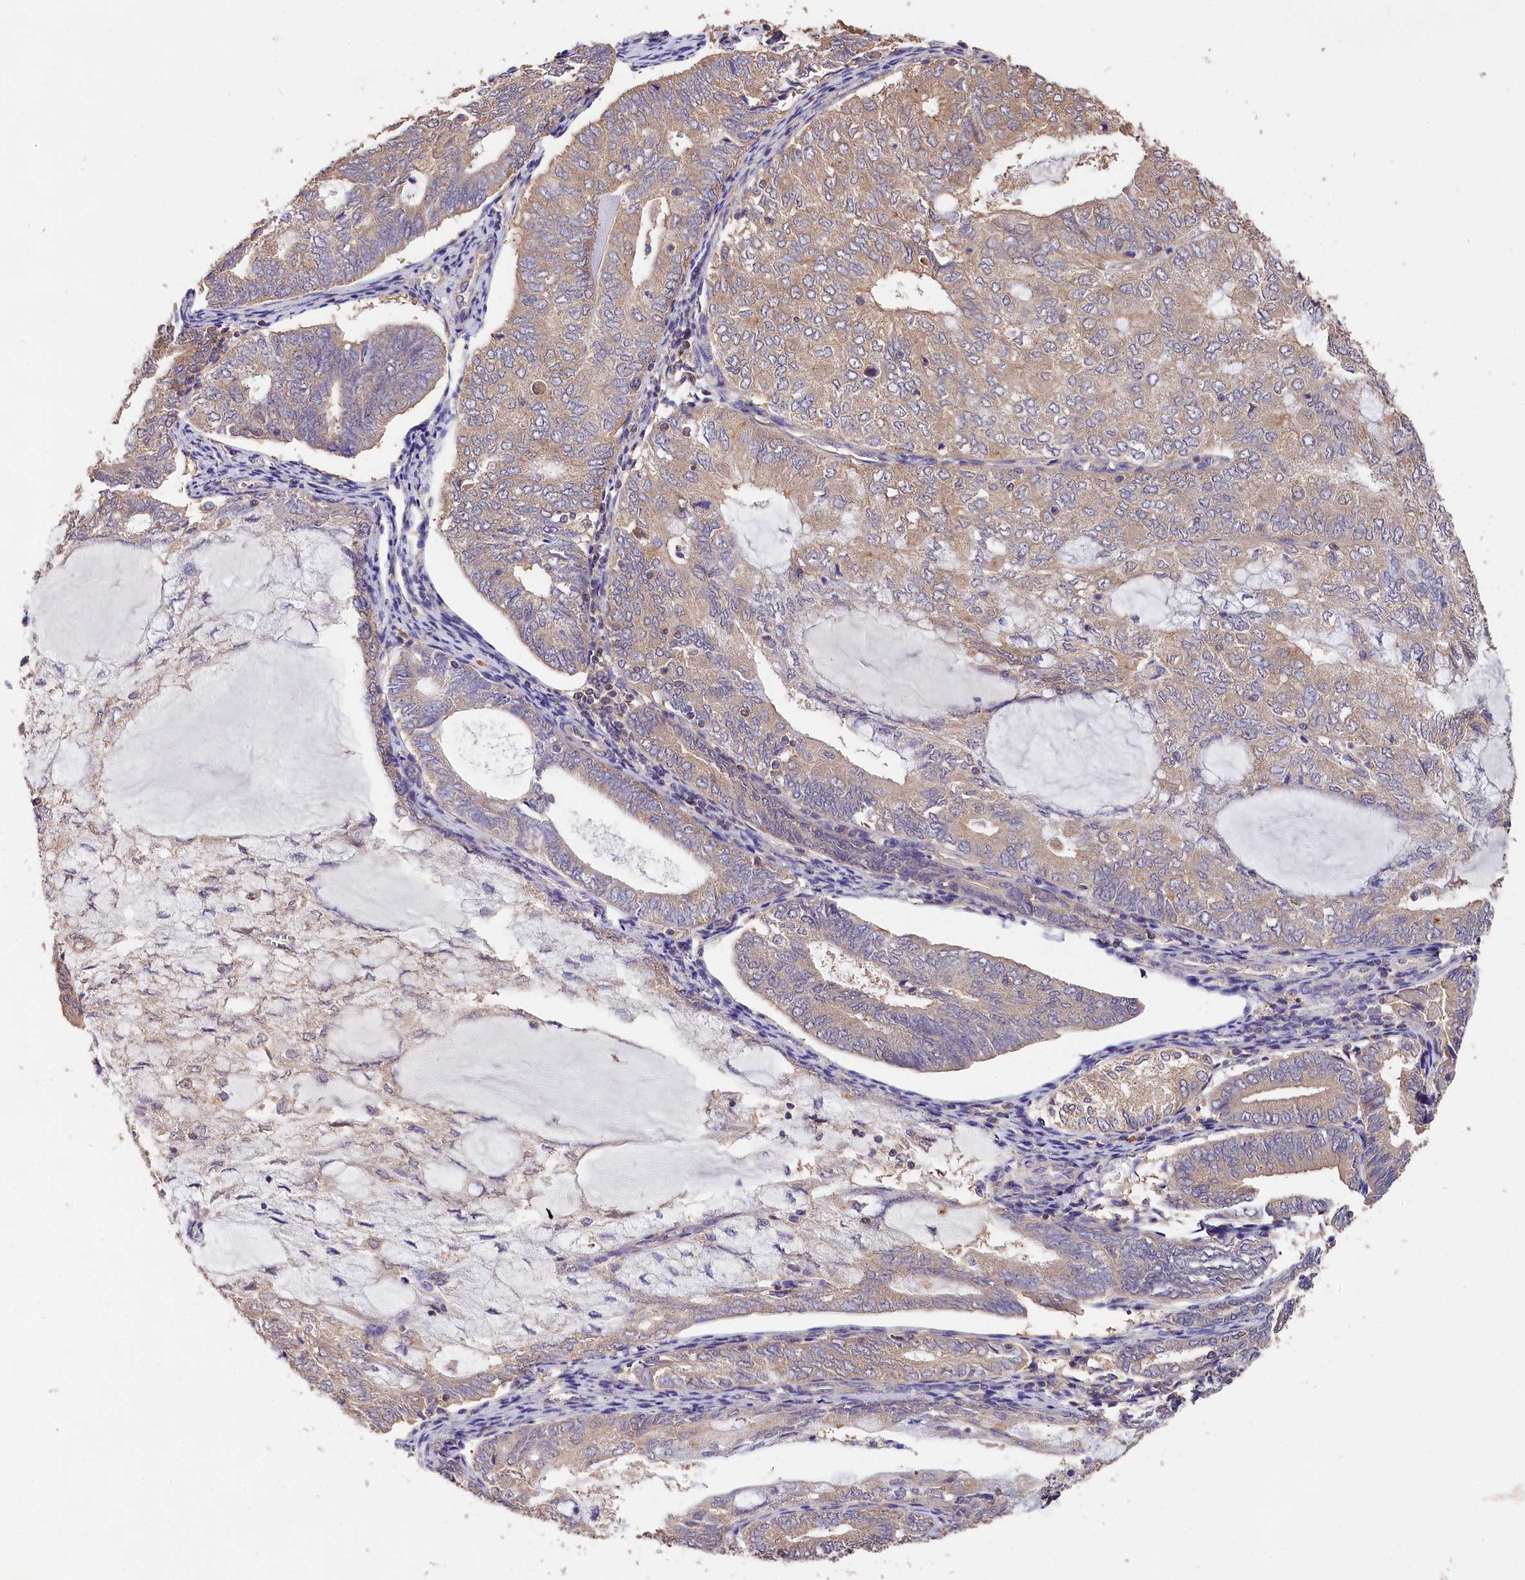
{"staining": {"intensity": "weak", "quantity": ">75%", "location": "cytoplasmic/membranous"}, "tissue": "endometrial cancer", "cell_type": "Tumor cells", "image_type": "cancer", "snomed": [{"axis": "morphology", "description": "Adenocarcinoma, NOS"}, {"axis": "topography", "description": "Endometrium"}], "caption": "Endometrial adenocarcinoma was stained to show a protein in brown. There is low levels of weak cytoplasmic/membranous expression in about >75% of tumor cells.", "gene": "OAS3", "patient": {"sex": "female", "age": 81}}